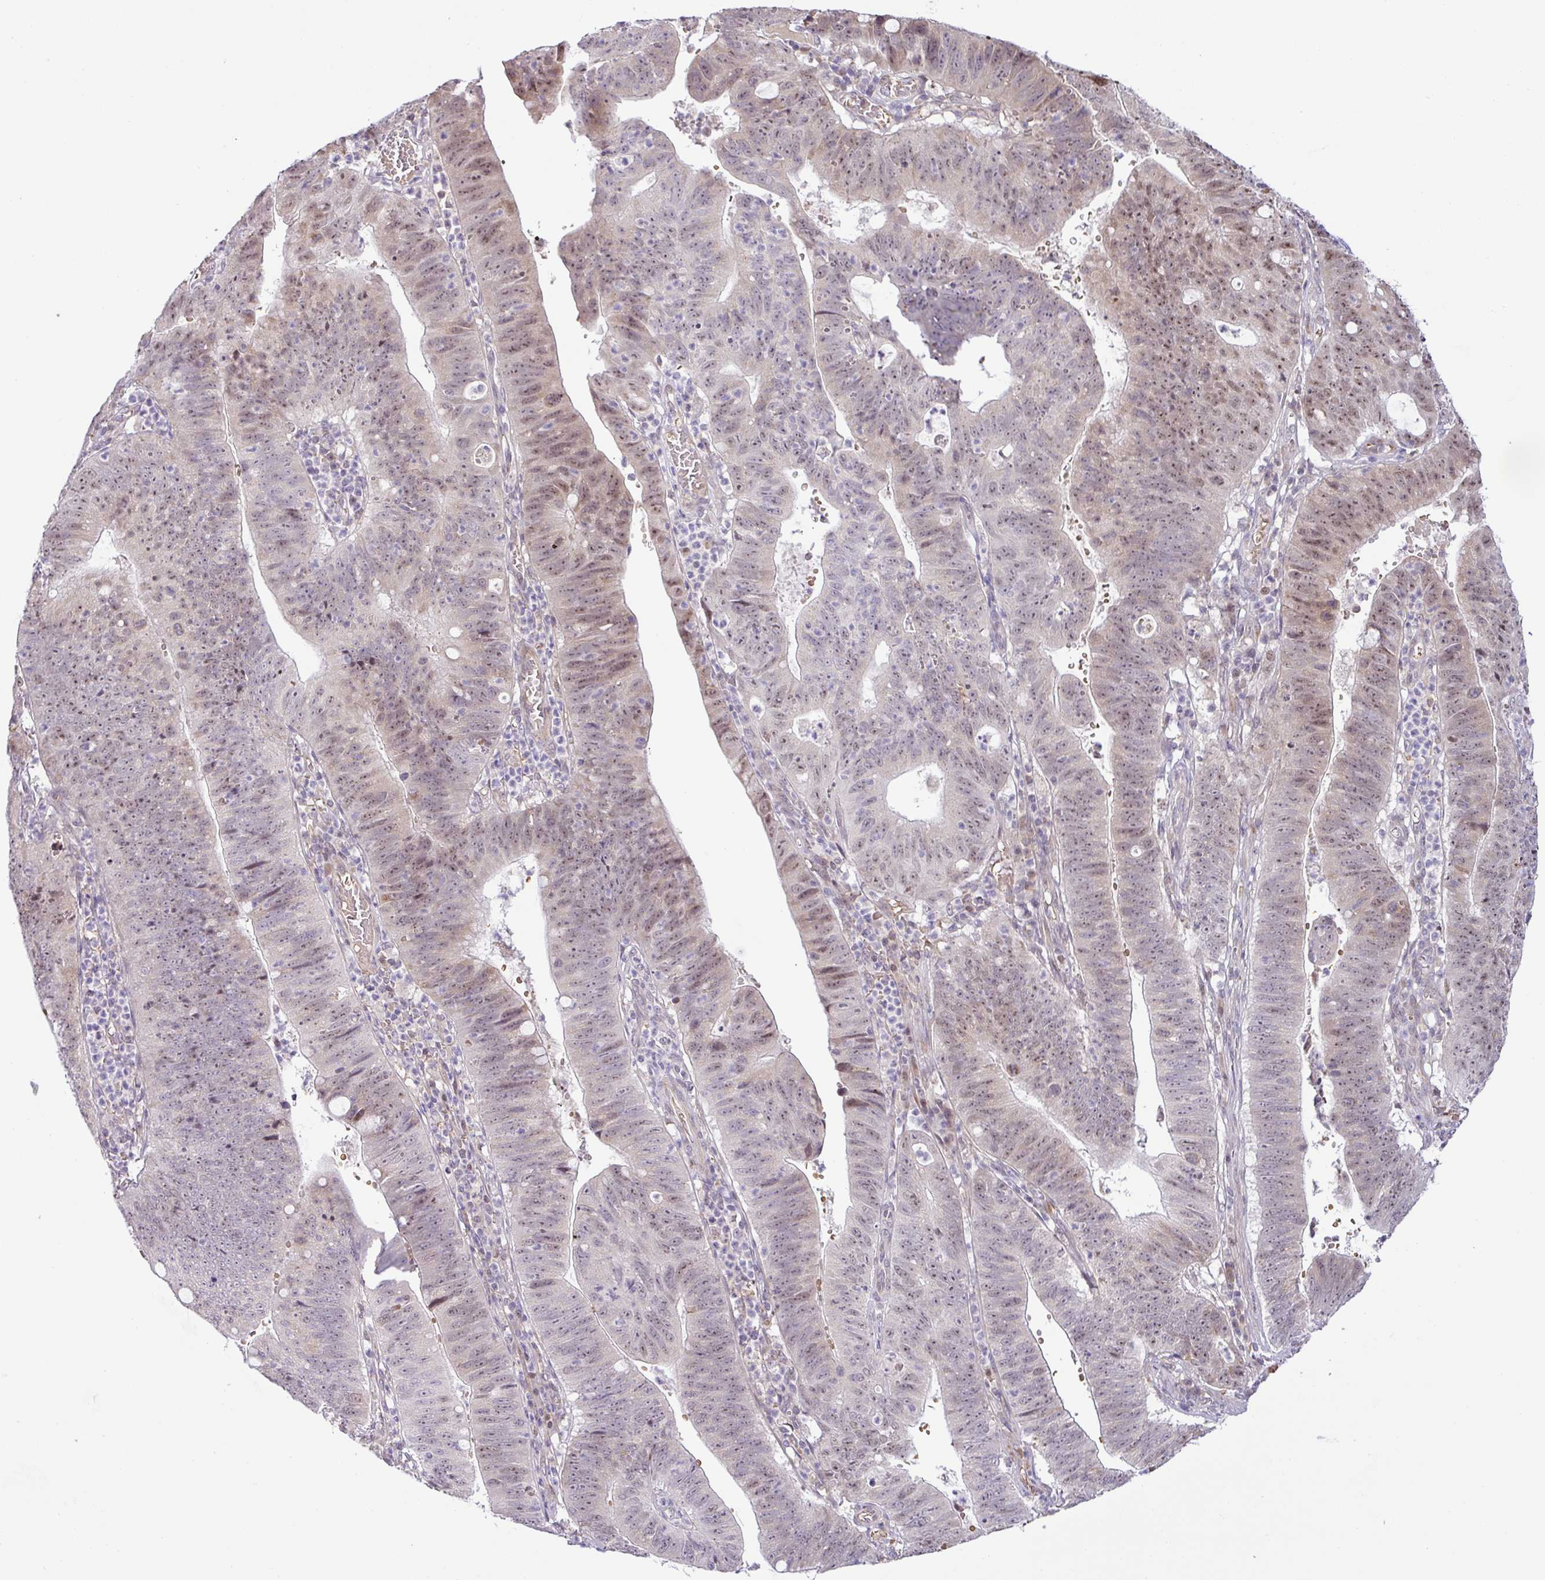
{"staining": {"intensity": "moderate", "quantity": "25%-75%", "location": "nuclear"}, "tissue": "stomach cancer", "cell_type": "Tumor cells", "image_type": "cancer", "snomed": [{"axis": "morphology", "description": "Adenocarcinoma, NOS"}, {"axis": "topography", "description": "Stomach"}], "caption": "This image displays immunohistochemistry (IHC) staining of human adenocarcinoma (stomach), with medium moderate nuclear expression in about 25%-75% of tumor cells.", "gene": "PARP2", "patient": {"sex": "male", "age": 59}}